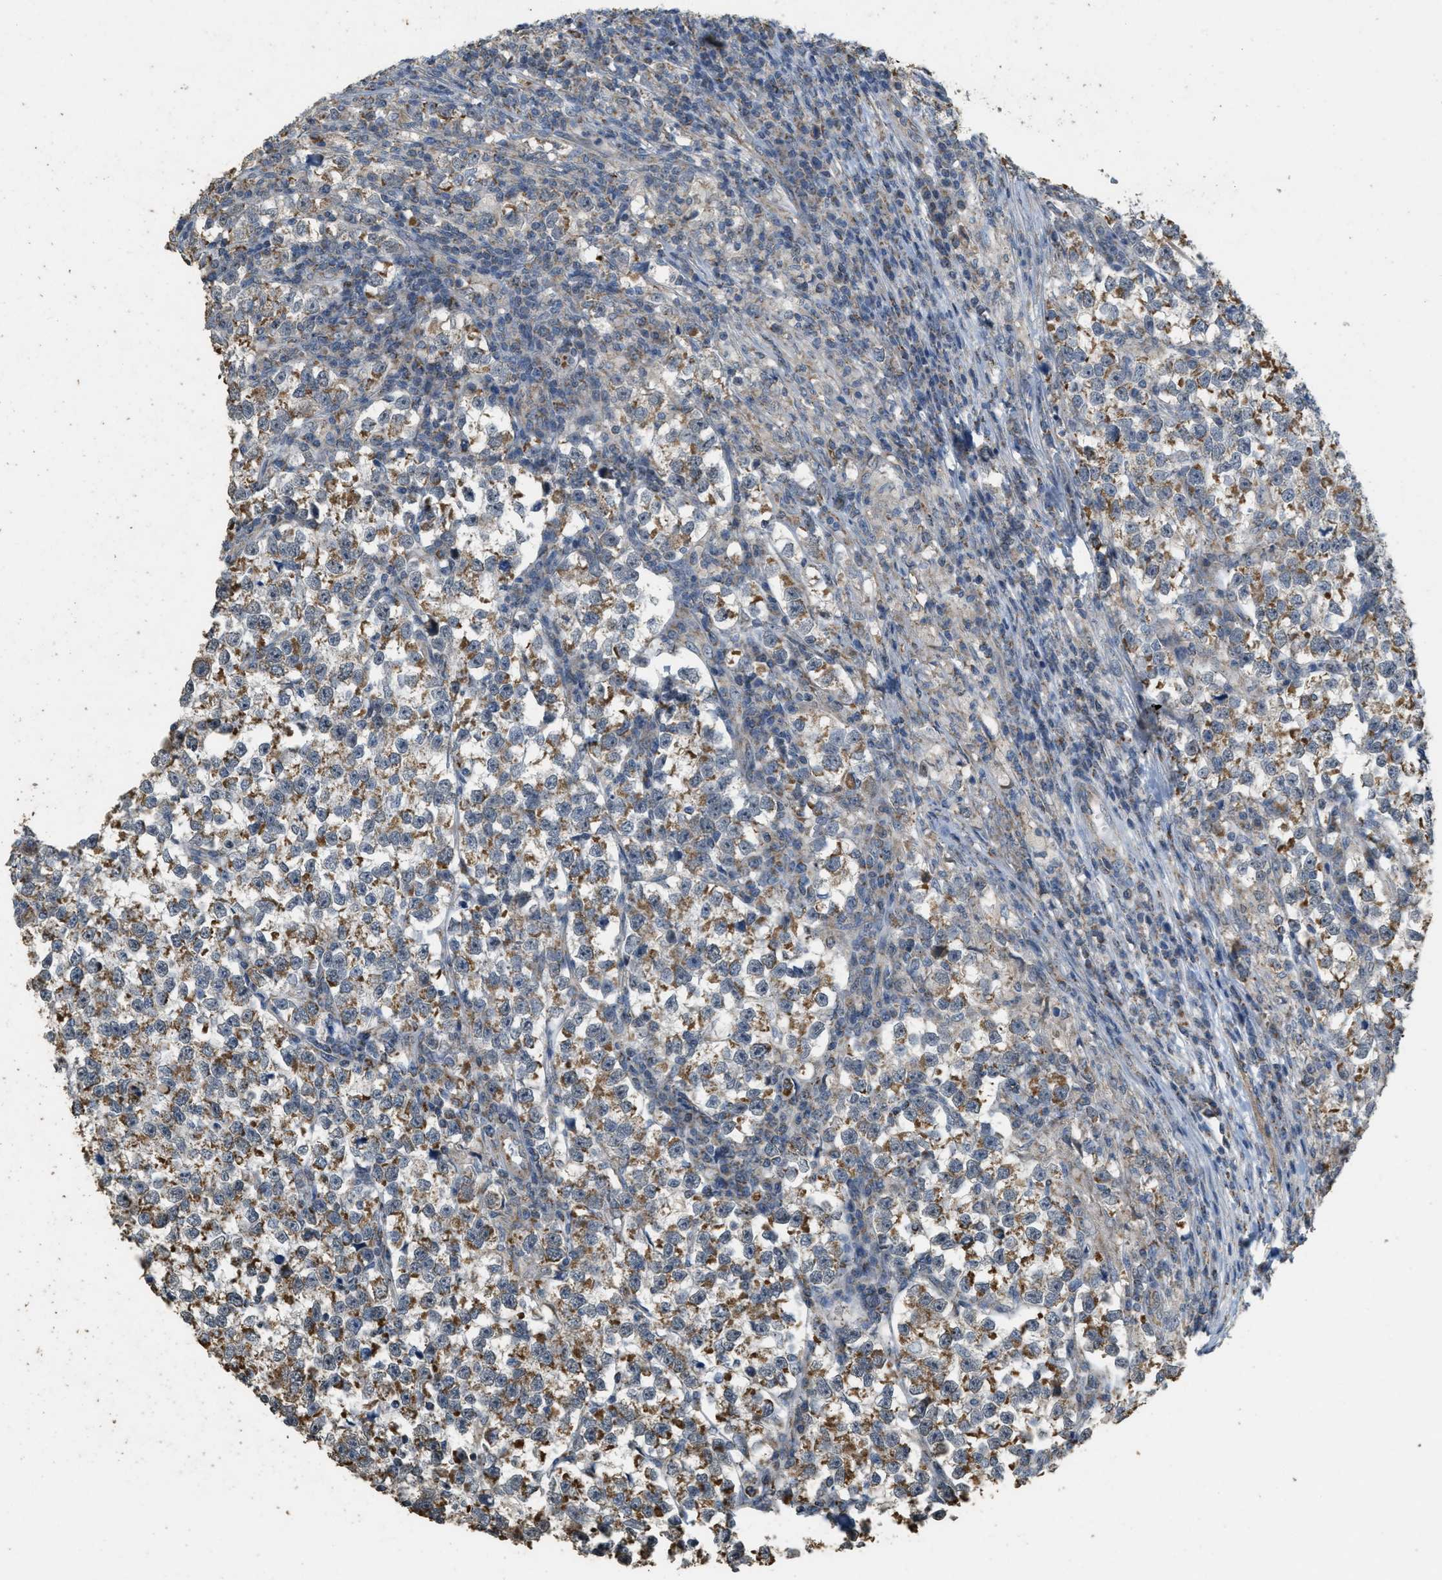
{"staining": {"intensity": "moderate", "quantity": ">75%", "location": "cytoplasmic/membranous"}, "tissue": "testis cancer", "cell_type": "Tumor cells", "image_type": "cancer", "snomed": [{"axis": "morphology", "description": "Normal tissue, NOS"}, {"axis": "morphology", "description": "Seminoma, NOS"}, {"axis": "topography", "description": "Testis"}], "caption": "This is a photomicrograph of immunohistochemistry (IHC) staining of testis cancer (seminoma), which shows moderate staining in the cytoplasmic/membranous of tumor cells.", "gene": "KCNA4", "patient": {"sex": "male", "age": 43}}